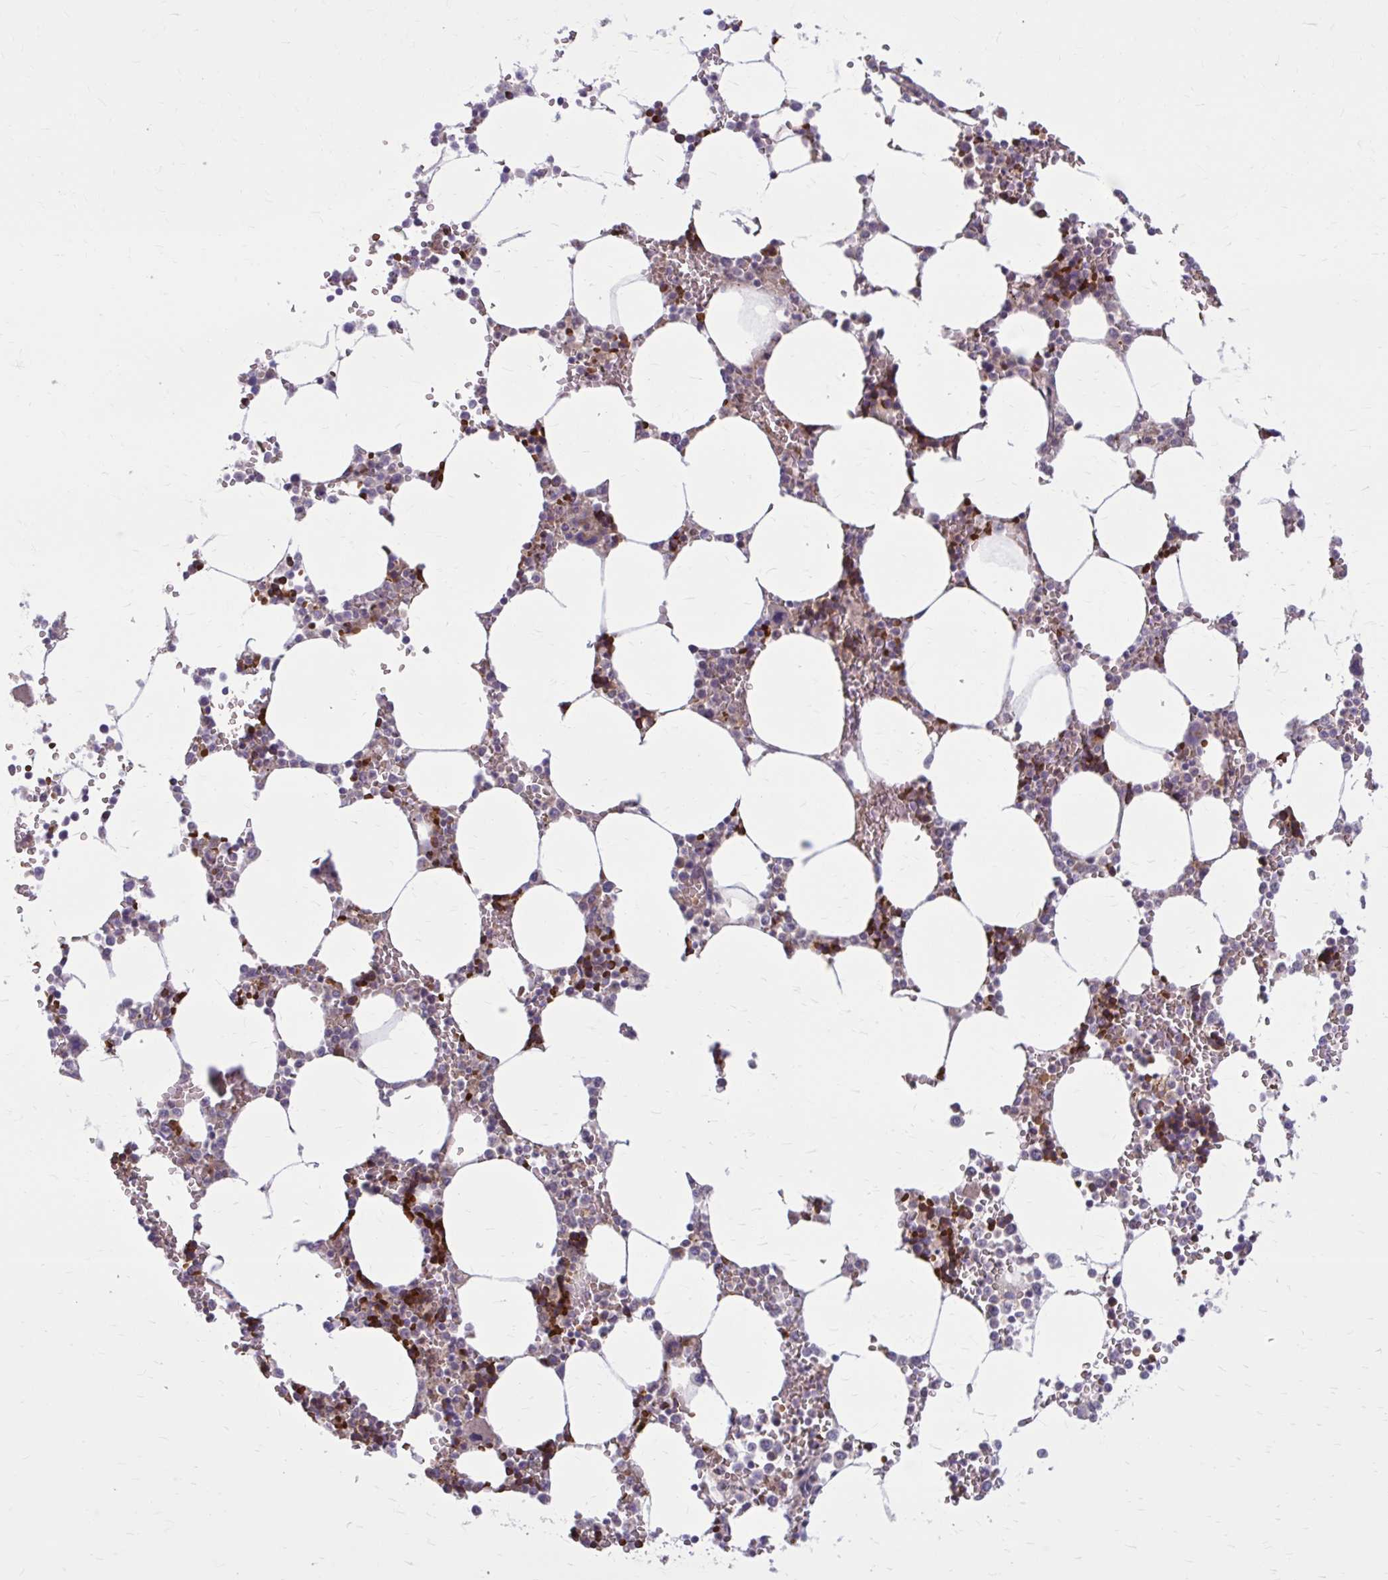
{"staining": {"intensity": "strong", "quantity": "25%-75%", "location": "cytoplasmic/membranous"}, "tissue": "bone marrow", "cell_type": "Hematopoietic cells", "image_type": "normal", "snomed": [{"axis": "morphology", "description": "Normal tissue, NOS"}, {"axis": "topography", "description": "Bone marrow"}], "caption": "A high amount of strong cytoplasmic/membranous positivity is seen in about 25%-75% of hematopoietic cells in benign bone marrow. (Stains: DAB in brown, nuclei in blue, Microscopy: brightfield microscopy at high magnification).", "gene": "SNF8", "patient": {"sex": "male", "age": 64}}